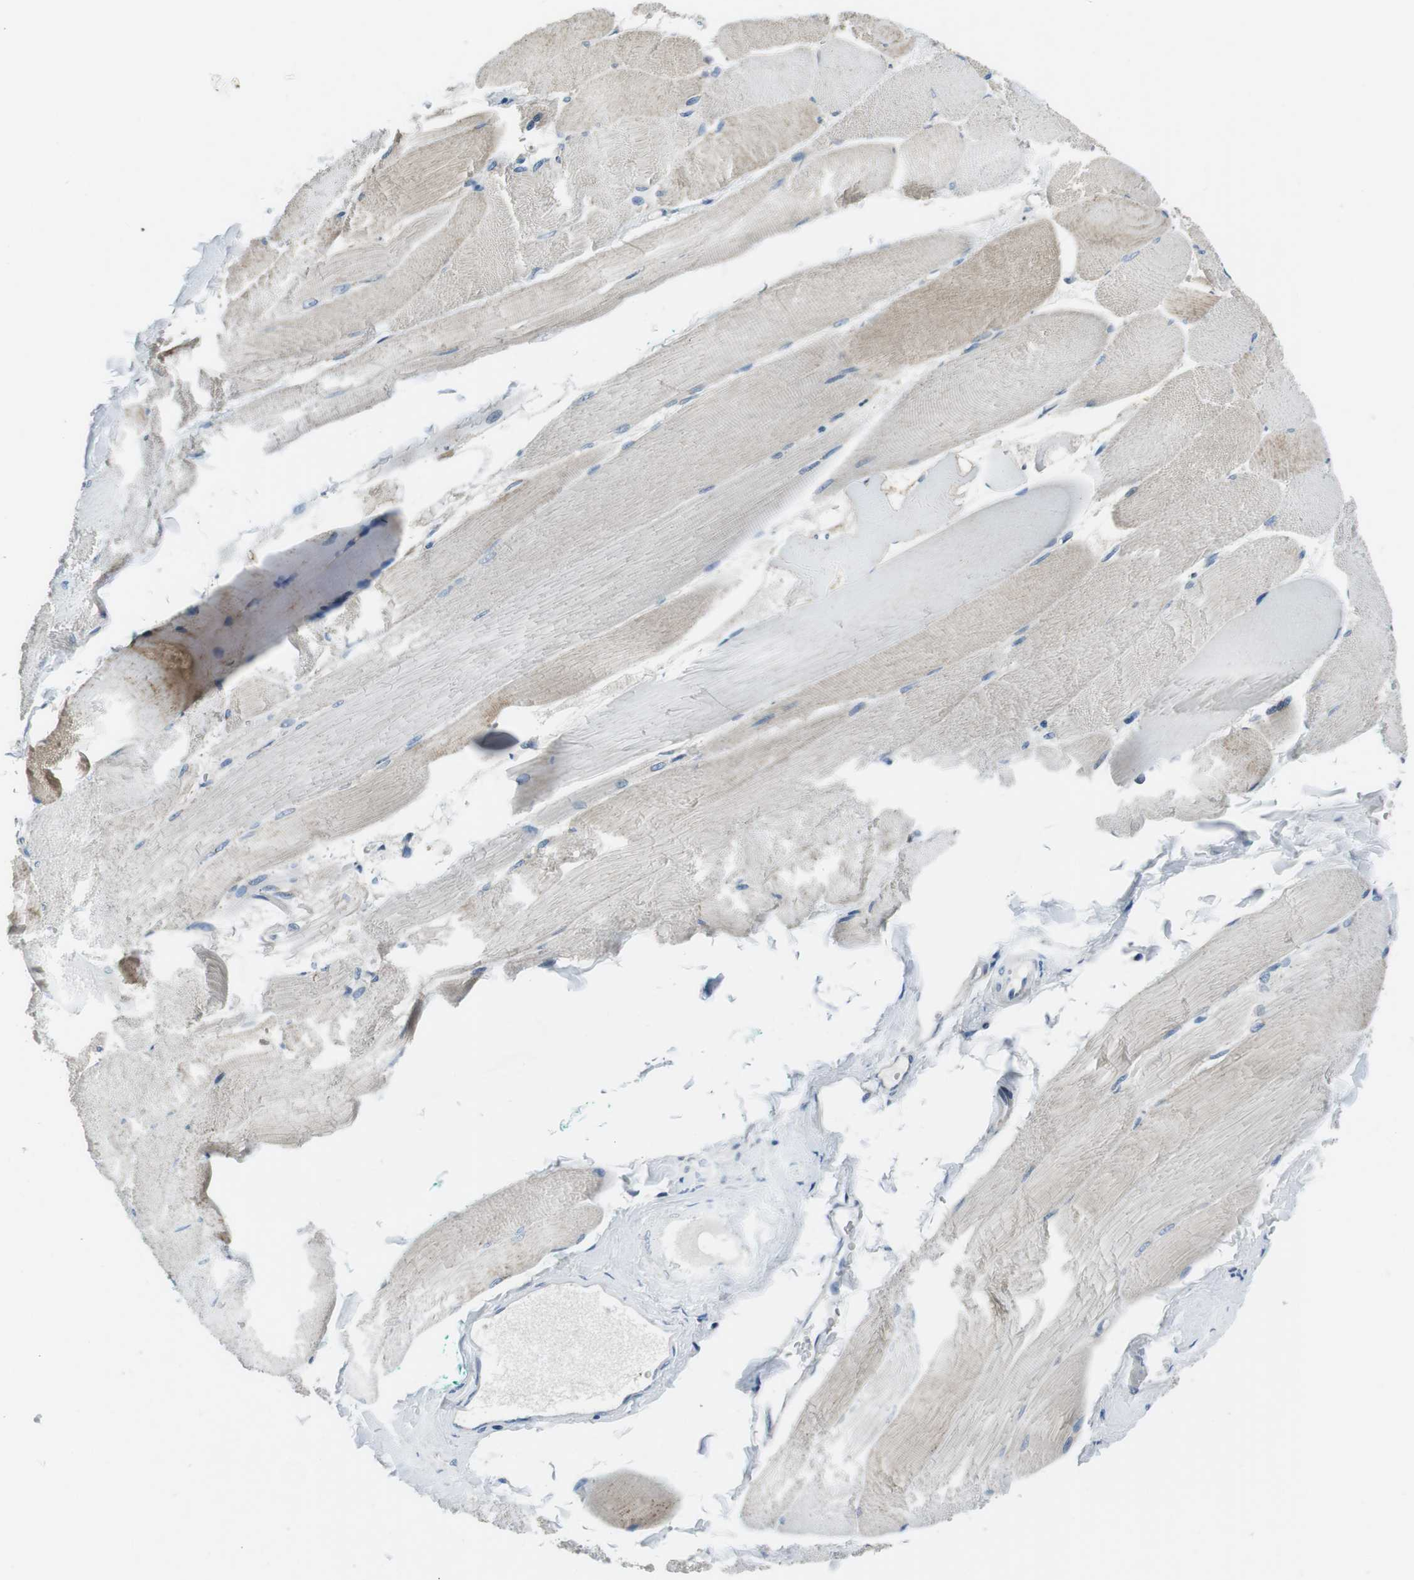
{"staining": {"intensity": "moderate", "quantity": "<25%", "location": "cytoplasmic/membranous"}, "tissue": "skeletal muscle", "cell_type": "Myocytes", "image_type": "normal", "snomed": [{"axis": "morphology", "description": "Normal tissue, NOS"}, {"axis": "morphology", "description": "Squamous cell carcinoma, NOS"}, {"axis": "topography", "description": "Skeletal muscle"}], "caption": "A high-resolution micrograph shows immunohistochemistry (IHC) staining of normal skeletal muscle, which reveals moderate cytoplasmic/membranous expression in about <25% of myocytes.", "gene": "KCNJ5", "patient": {"sex": "male", "age": 51}}